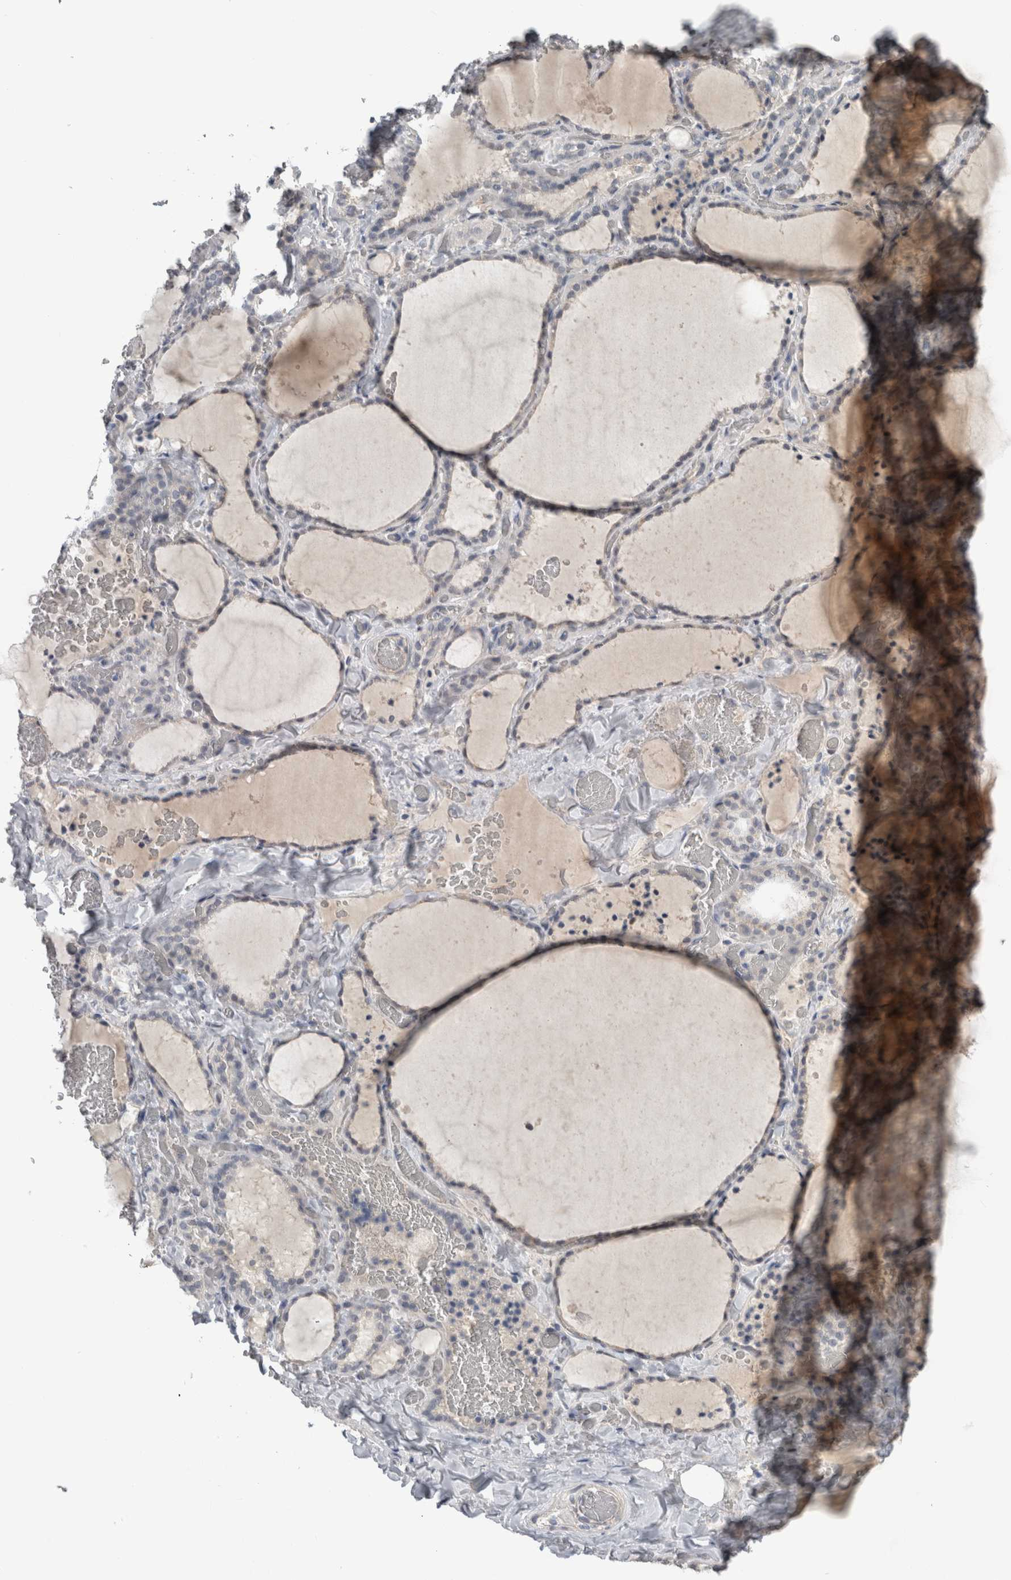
{"staining": {"intensity": "weak", "quantity": "<25%", "location": "cytoplasmic/membranous"}, "tissue": "thyroid gland", "cell_type": "Glandular cells", "image_type": "normal", "snomed": [{"axis": "morphology", "description": "Normal tissue, NOS"}, {"axis": "topography", "description": "Thyroid gland"}], "caption": "This is an immunohistochemistry histopathology image of unremarkable thyroid gland. There is no expression in glandular cells.", "gene": "ADAM2", "patient": {"sex": "female", "age": 22}}